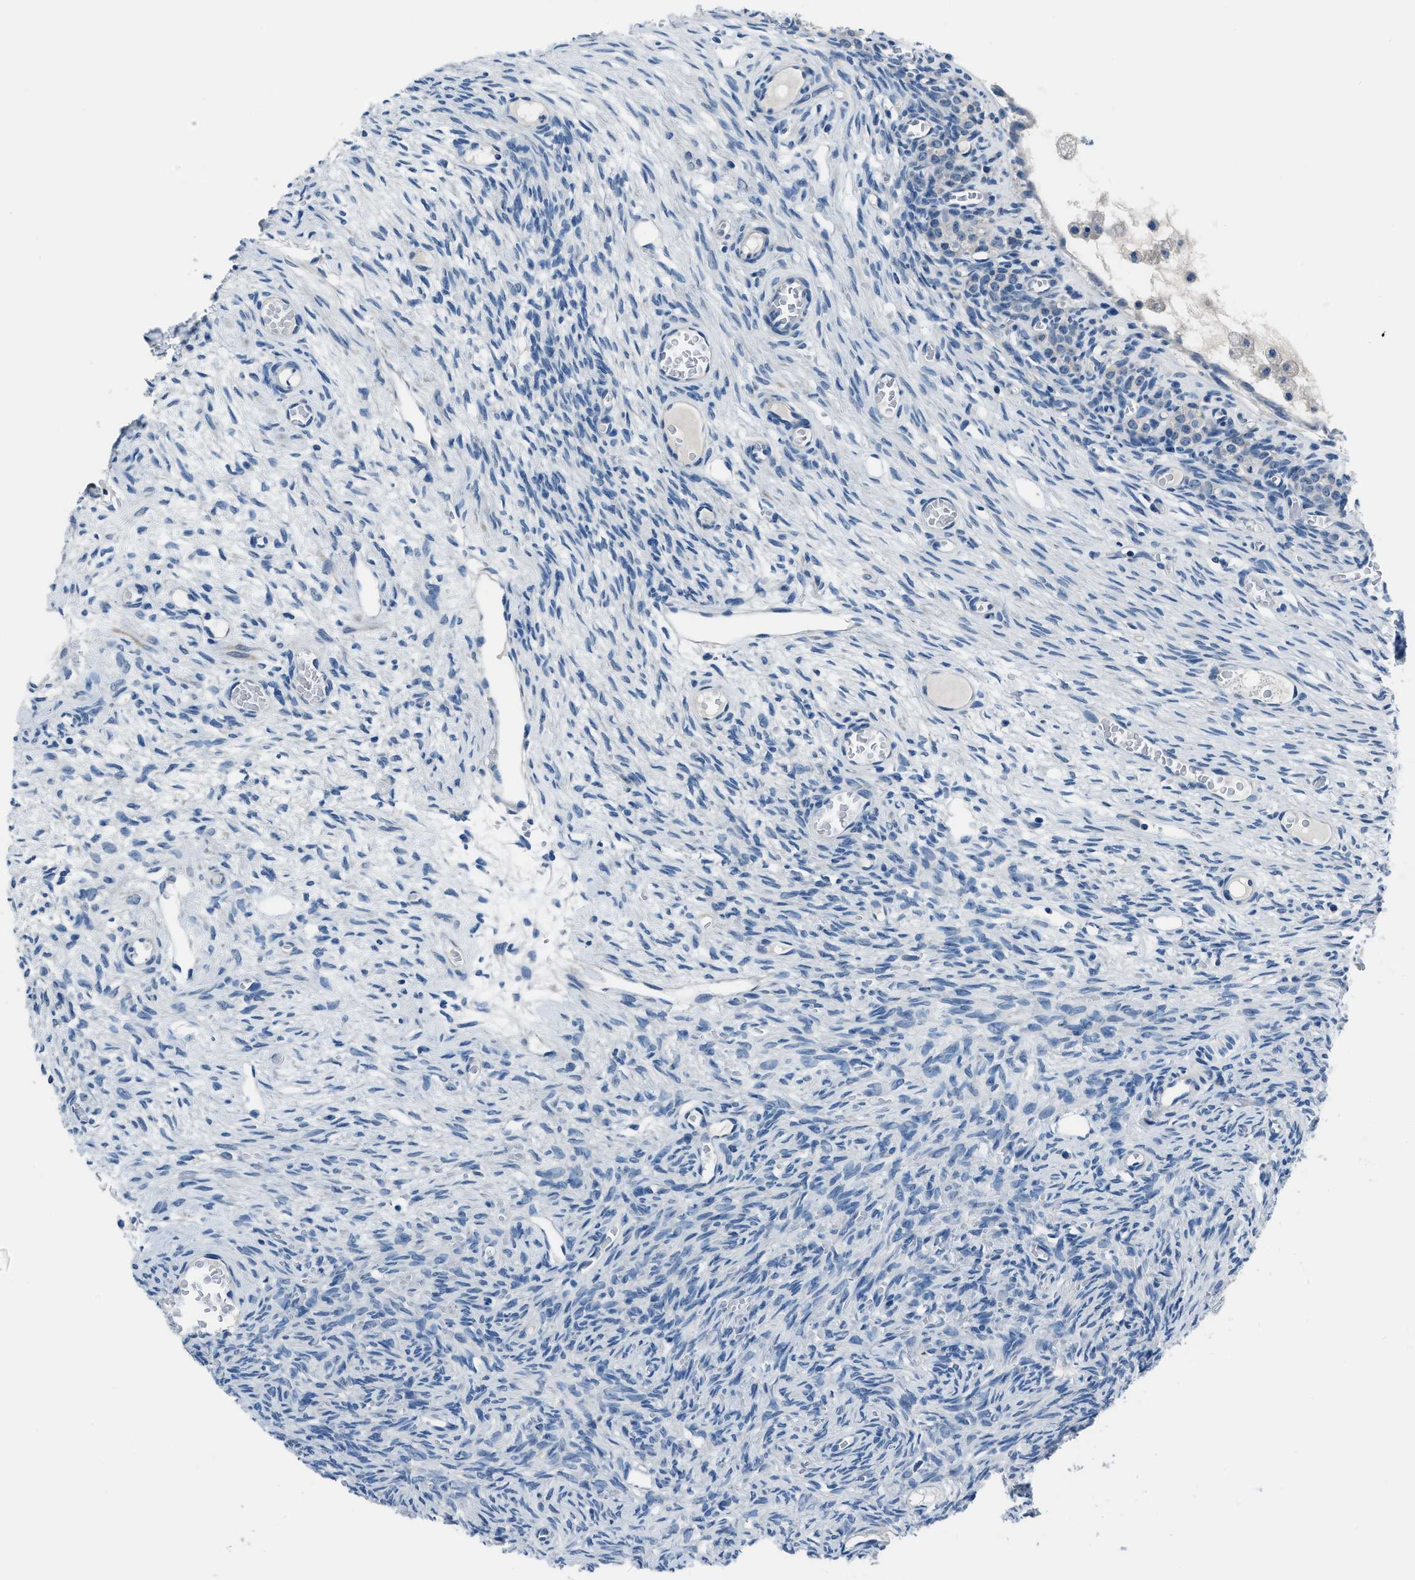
{"staining": {"intensity": "negative", "quantity": "none", "location": "none"}, "tissue": "ovary", "cell_type": "Follicle cells", "image_type": "normal", "snomed": [{"axis": "morphology", "description": "Normal tissue, NOS"}, {"axis": "topography", "description": "Ovary"}], "caption": "Immunohistochemistry (IHC) of normal human ovary shows no positivity in follicle cells.", "gene": "GJA3", "patient": {"sex": "female", "age": 27}}